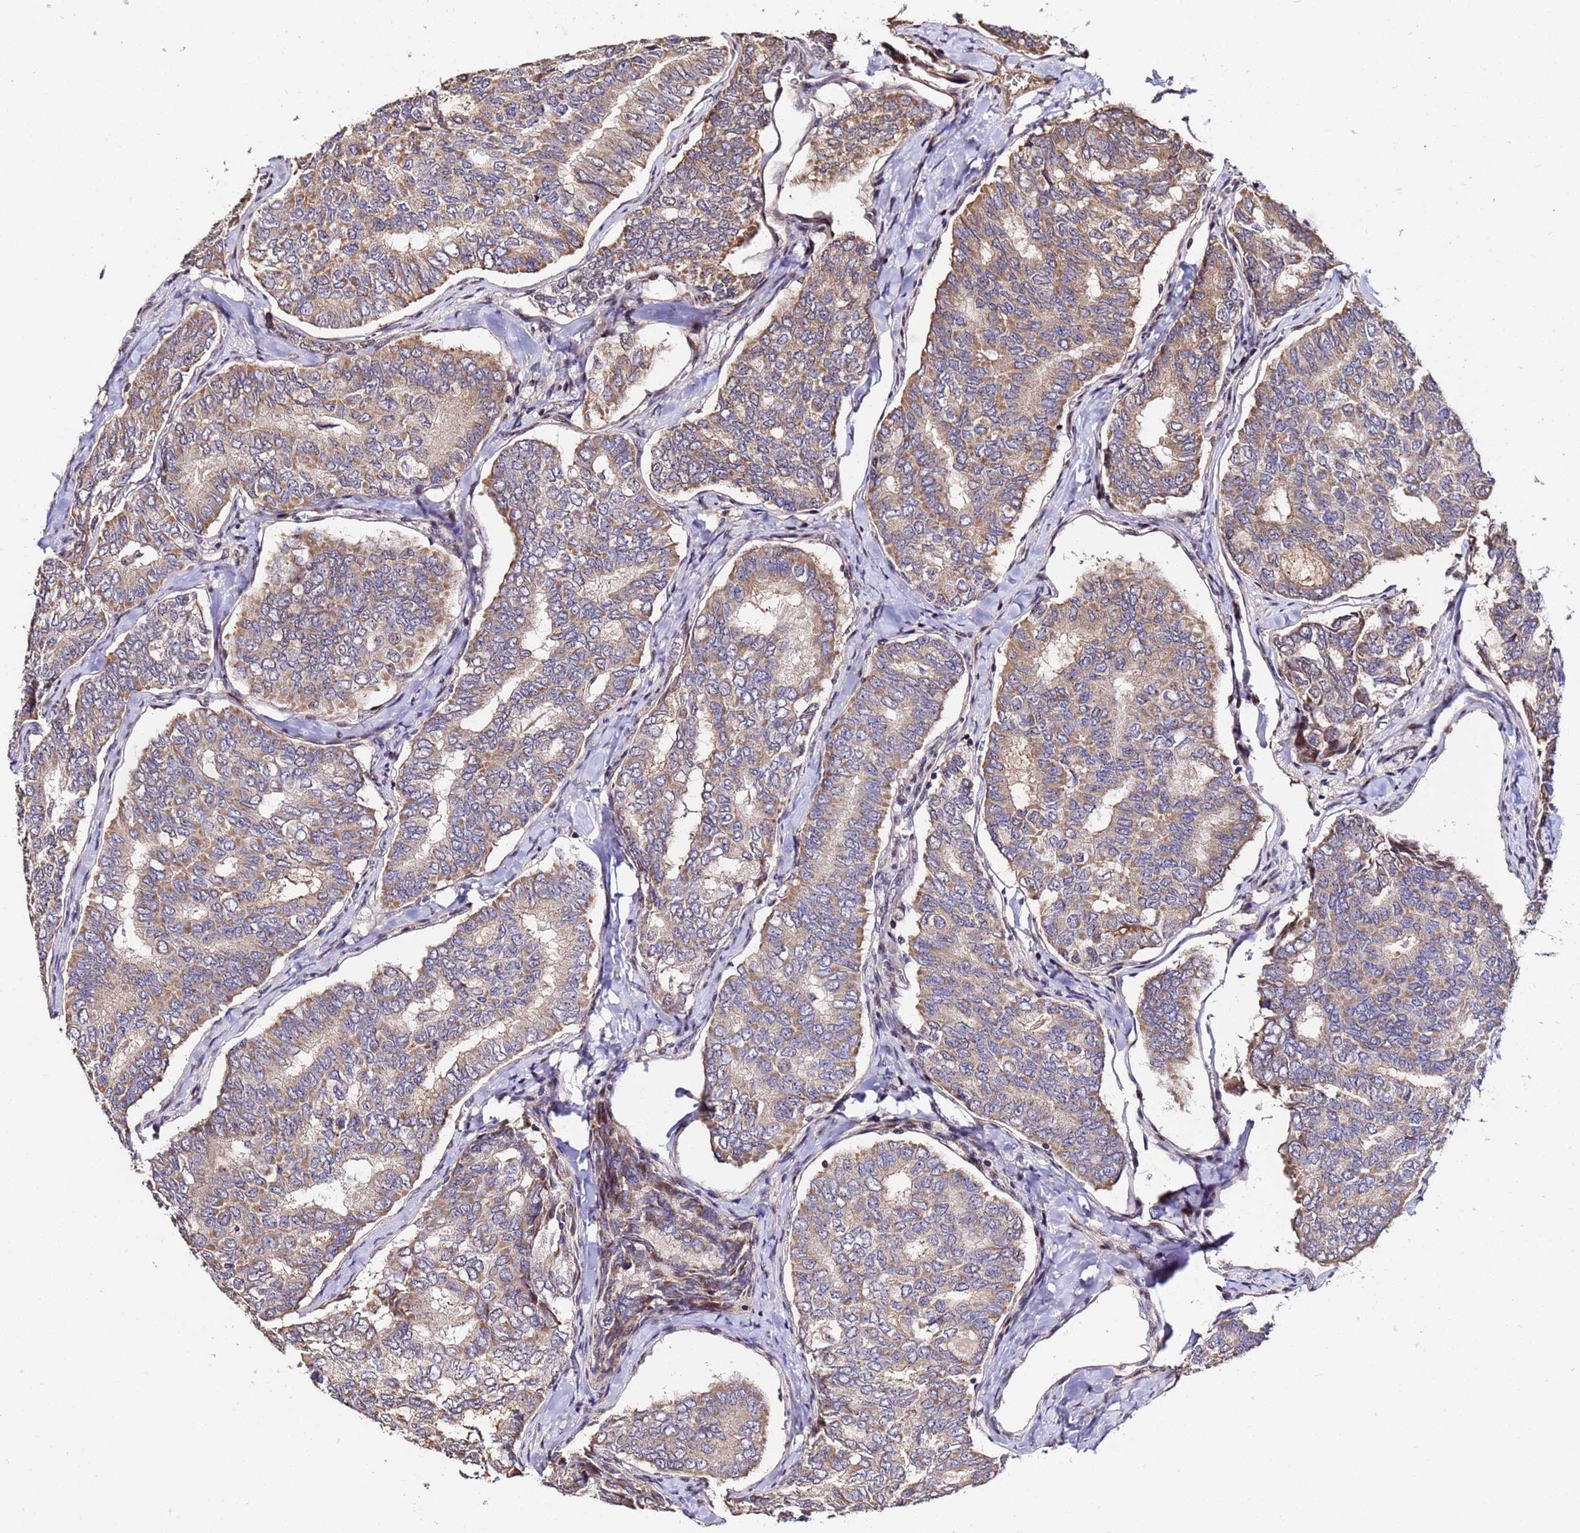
{"staining": {"intensity": "moderate", "quantity": ">75%", "location": "cytoplasmic/membranous"}, "tissue": "thyroid cancer", "cell_type": "Tumor cells", "image_type": "cancer", "snomed": [{"axis": "morphology", "description": "Papillary adenocarcinoma, NOS"}, {"axis": "topography", "description": "Thyroid gland"}], "caption": "The immunohistochemical stain labels moderate cytoplasmic/membranous staining in tumor cells of thyroid cancer tissue.", "gene": "WNK4", "patient": {"sex": "female", "age": 35}}